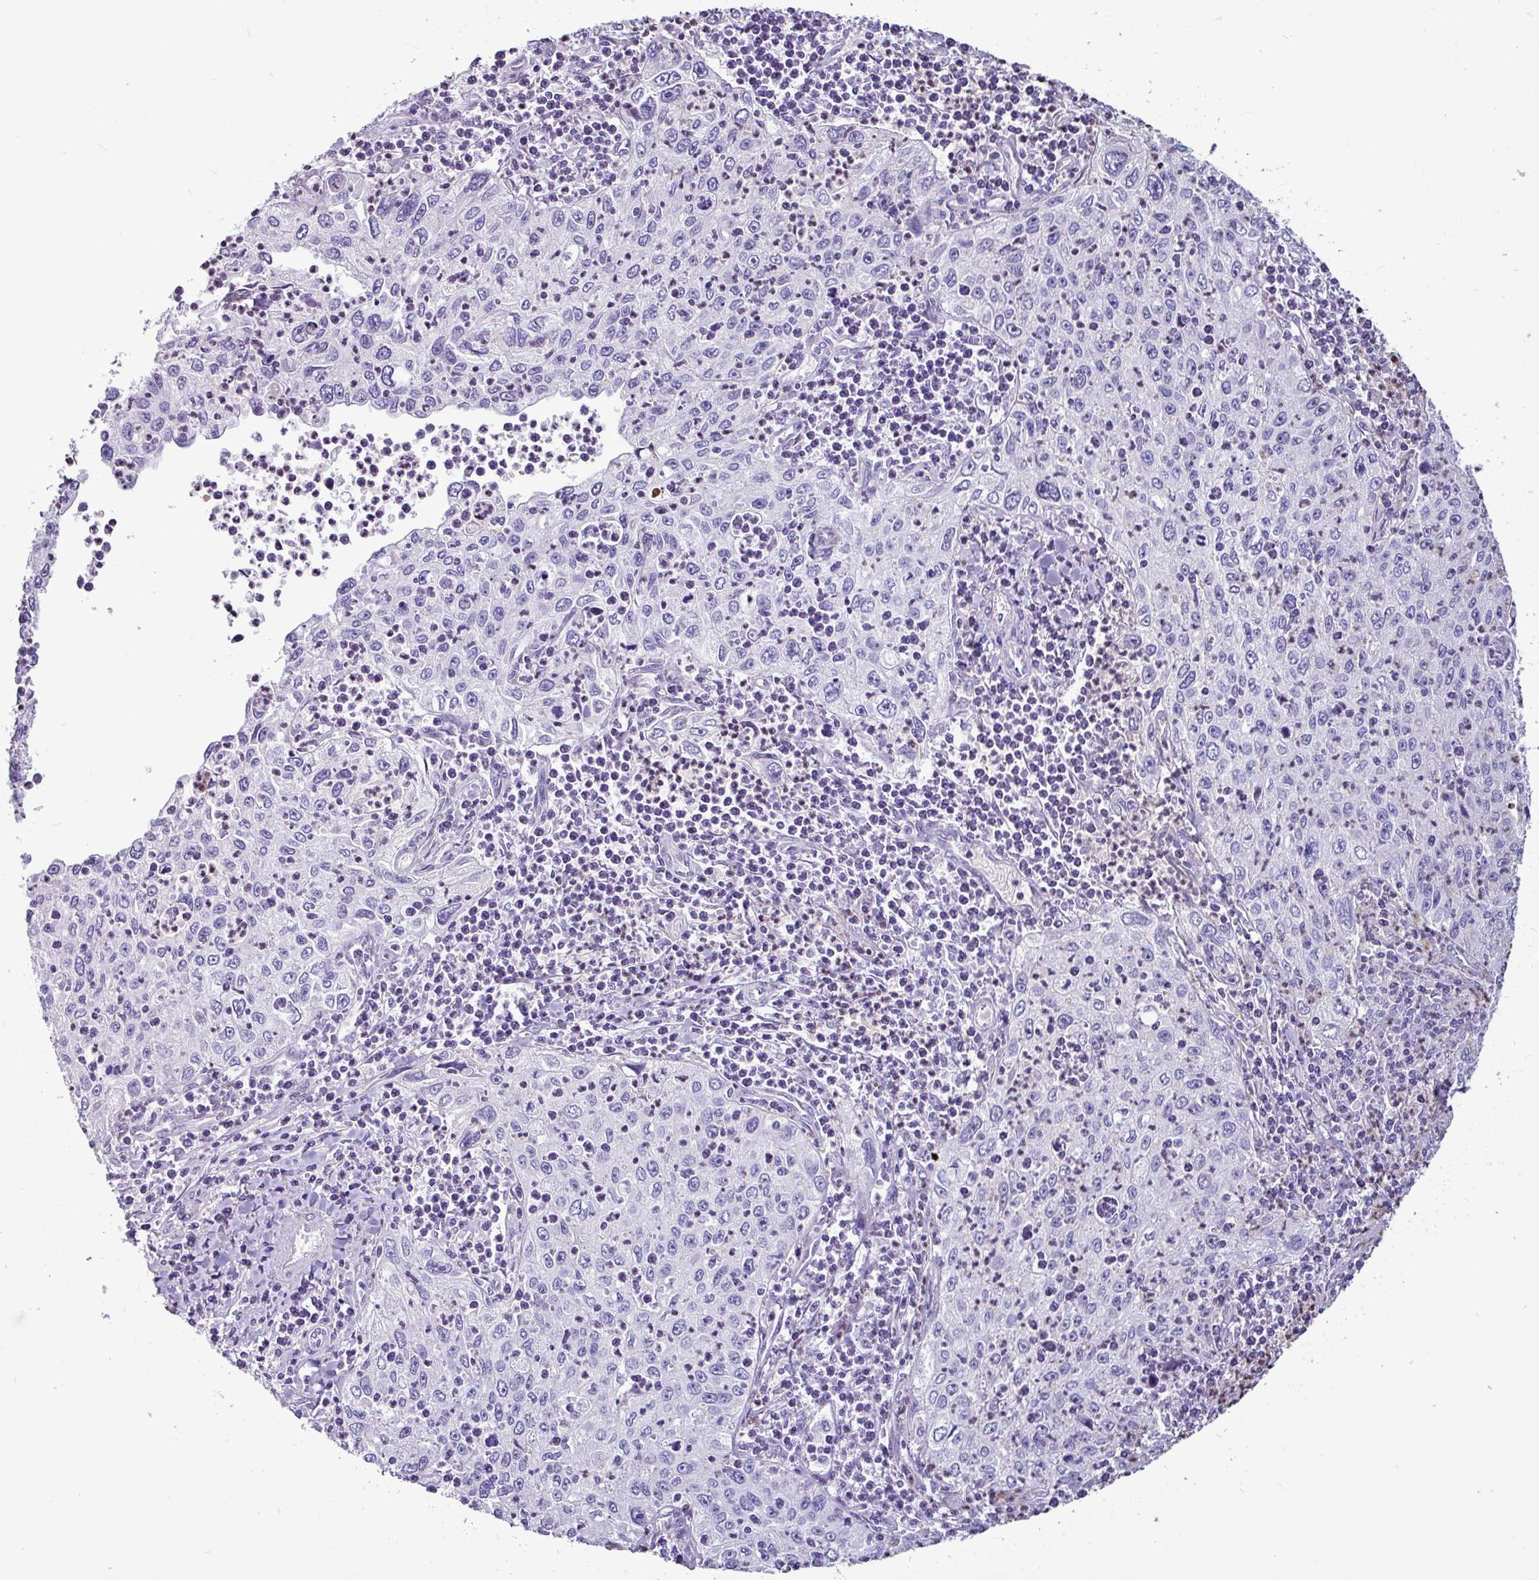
{"staining": {"intensity": "negative", "quantity": "none", "location": "none"}, "tissue": "cervical cancer", "cell_type": "Tumor cells", "image_type": "cancer", "snomed": [{"axis": "morphology", "description": "Squamous cell carcinoma, NOS"}, {"axis": "topography", "description": "Cervix"}], "caption": "Squamous cell carcinoma (cervical) was stained to show a protein in brown. There is no significant staining in tumor cells.", "gene": "PPP1R35", "patient": {"sex": "female", "age": 30}}